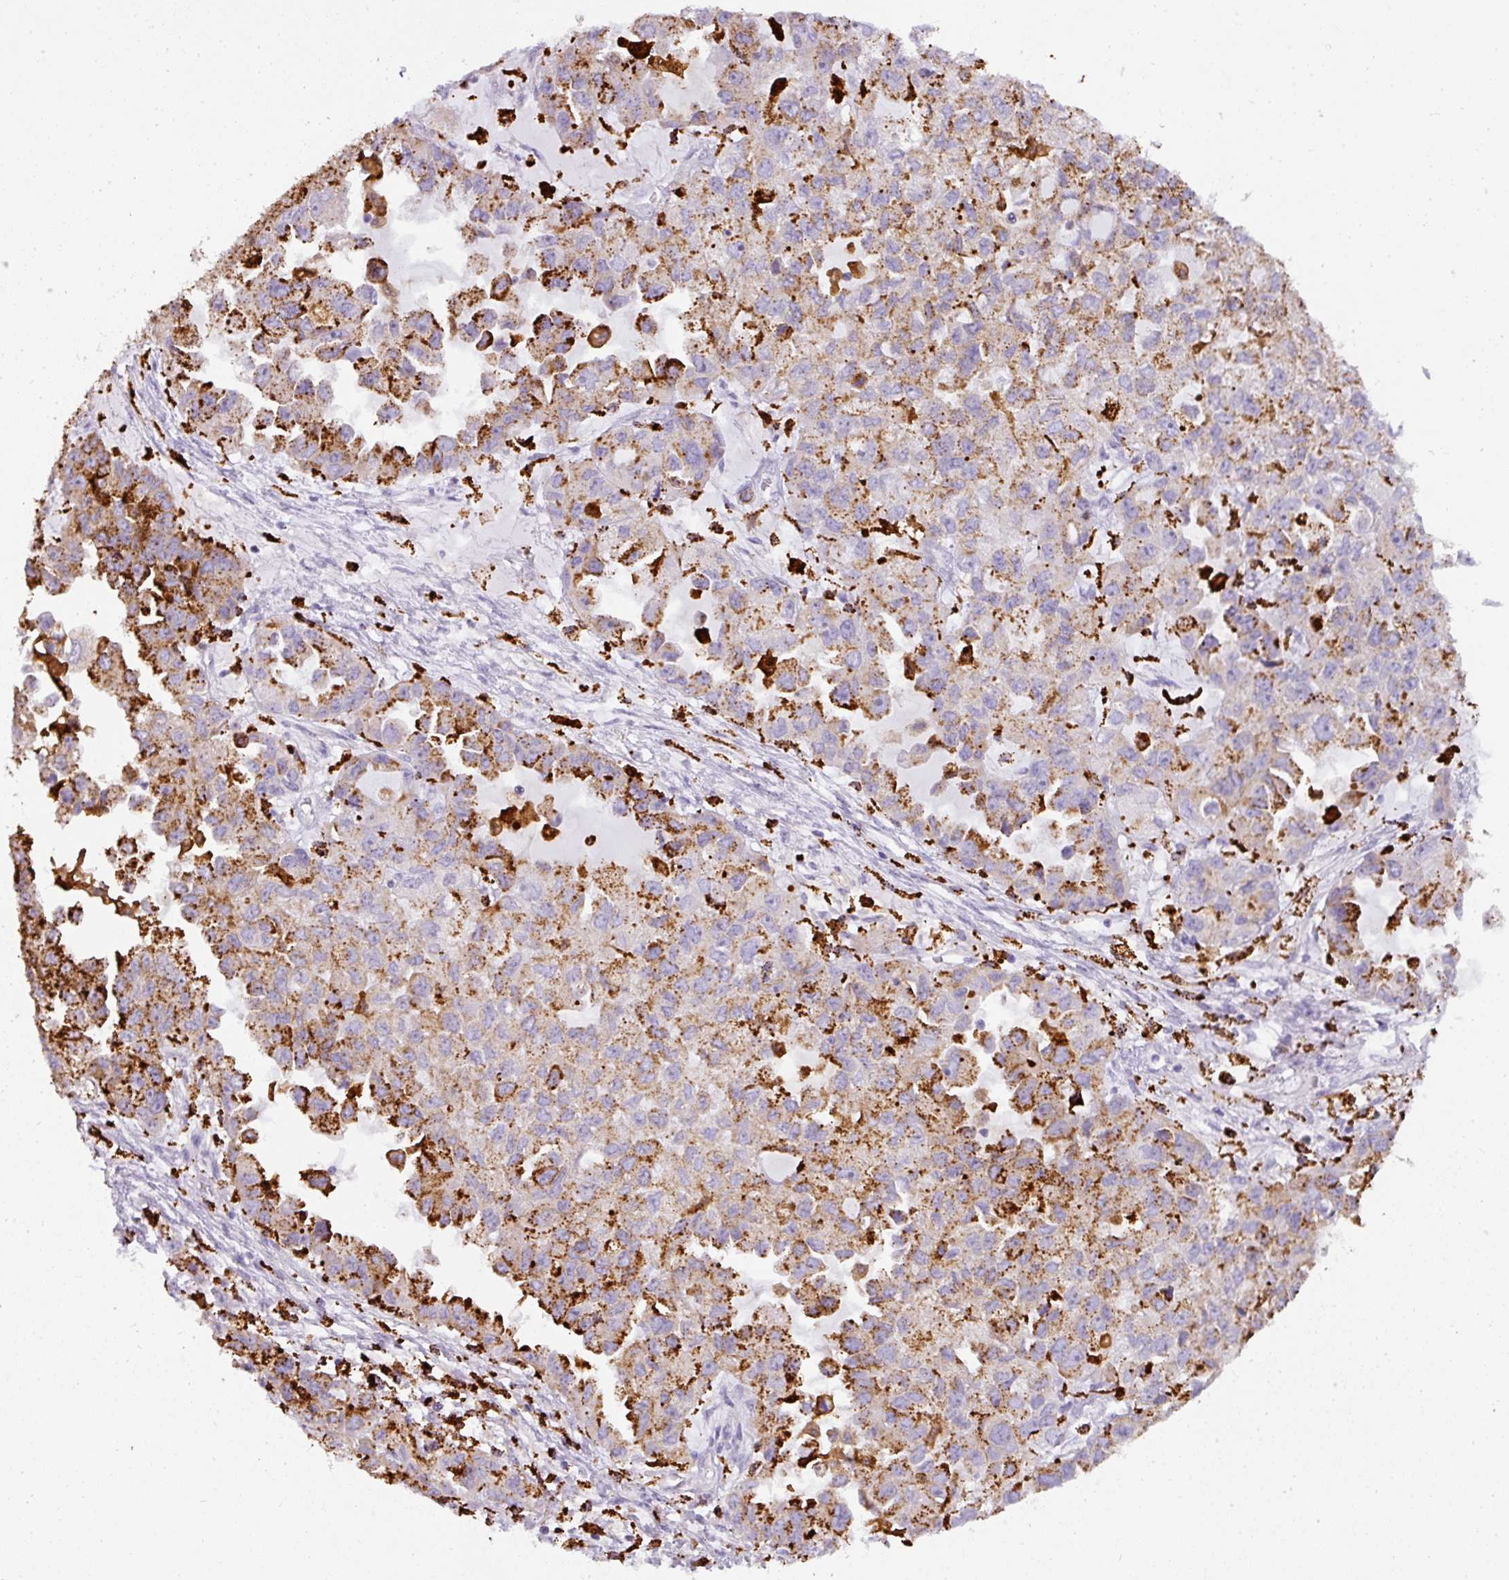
{"staining": {"intensity": "moderate", "quantity": ">75%", "location": "cytoplasmic/membranous"}, "tissue": "ovarian cancer", "cell_type": "Tumor cells", "image_type": "cancer", "snomed": [{"axis": "morphology", "description": "Cystadenocarcinoma, serous, NOS"}, {"axis": "topography", "description": "Ovary"}], "caption": "Moderate cytoplasmic/membranous expression is seen in approximately >75% of tumor cells in serous cystadenocarcinoma (ovarian).", "gene": "MMACHC", "patient": {"sex": "female", "age": 84}}